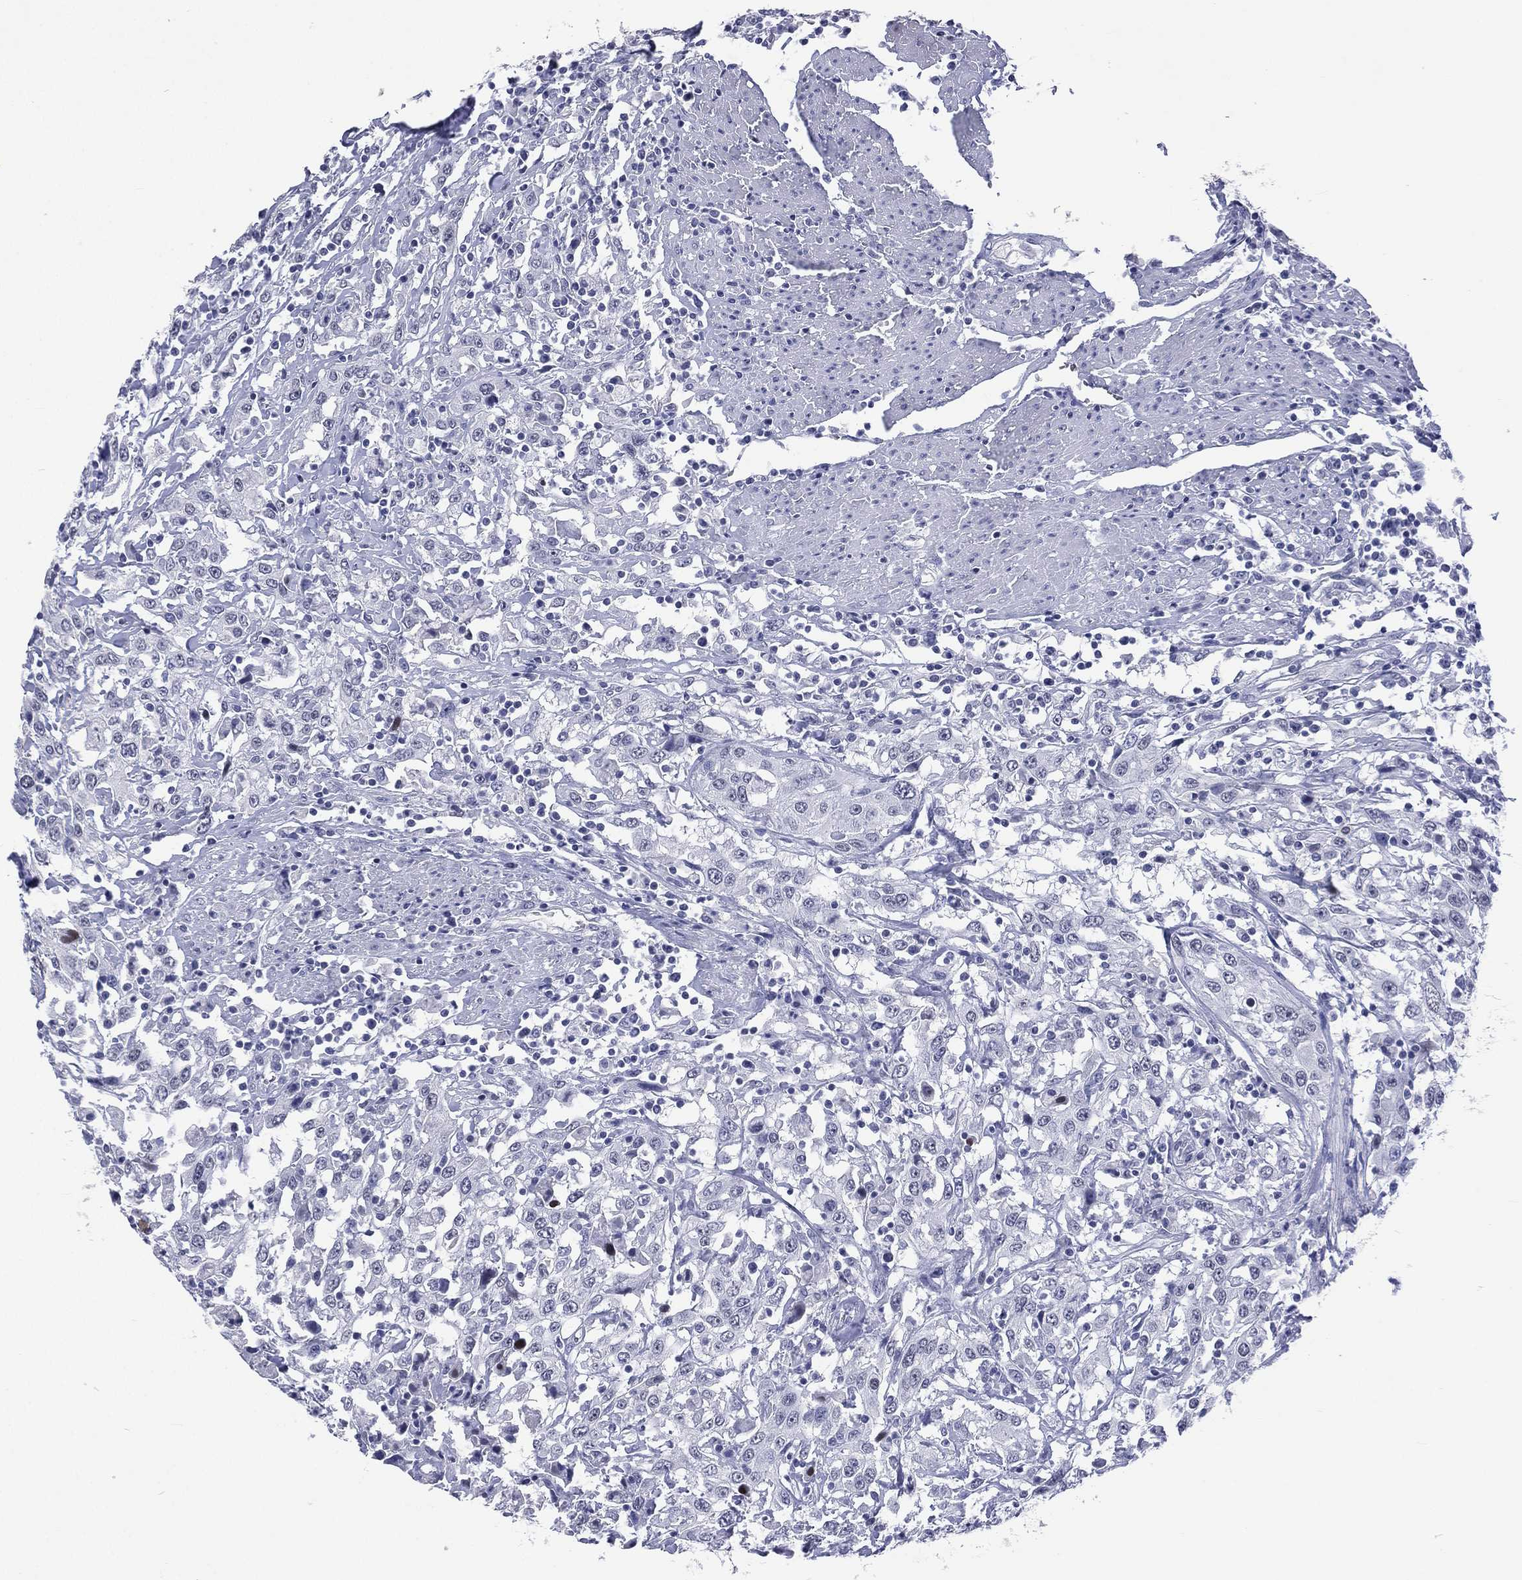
{"staining": {"intensity": "negative", "quantity": "none", "location": "none"}, "tissue": "urothelial cancer", "cell_type": "Tumor cells", "image_type": "cancer", "snomed": [{"axis": "morphology", "description": "Urothelial carcinoma, High grade"}, {"axis": "topography", "description": "Urinary bladder"}], "caption": "Immunohistochemistry (IHC) of urothelial cancer reveals no expression in tumor cells.", "gene": "SSX1", "patient": {"sex": "male", "age": 61}}